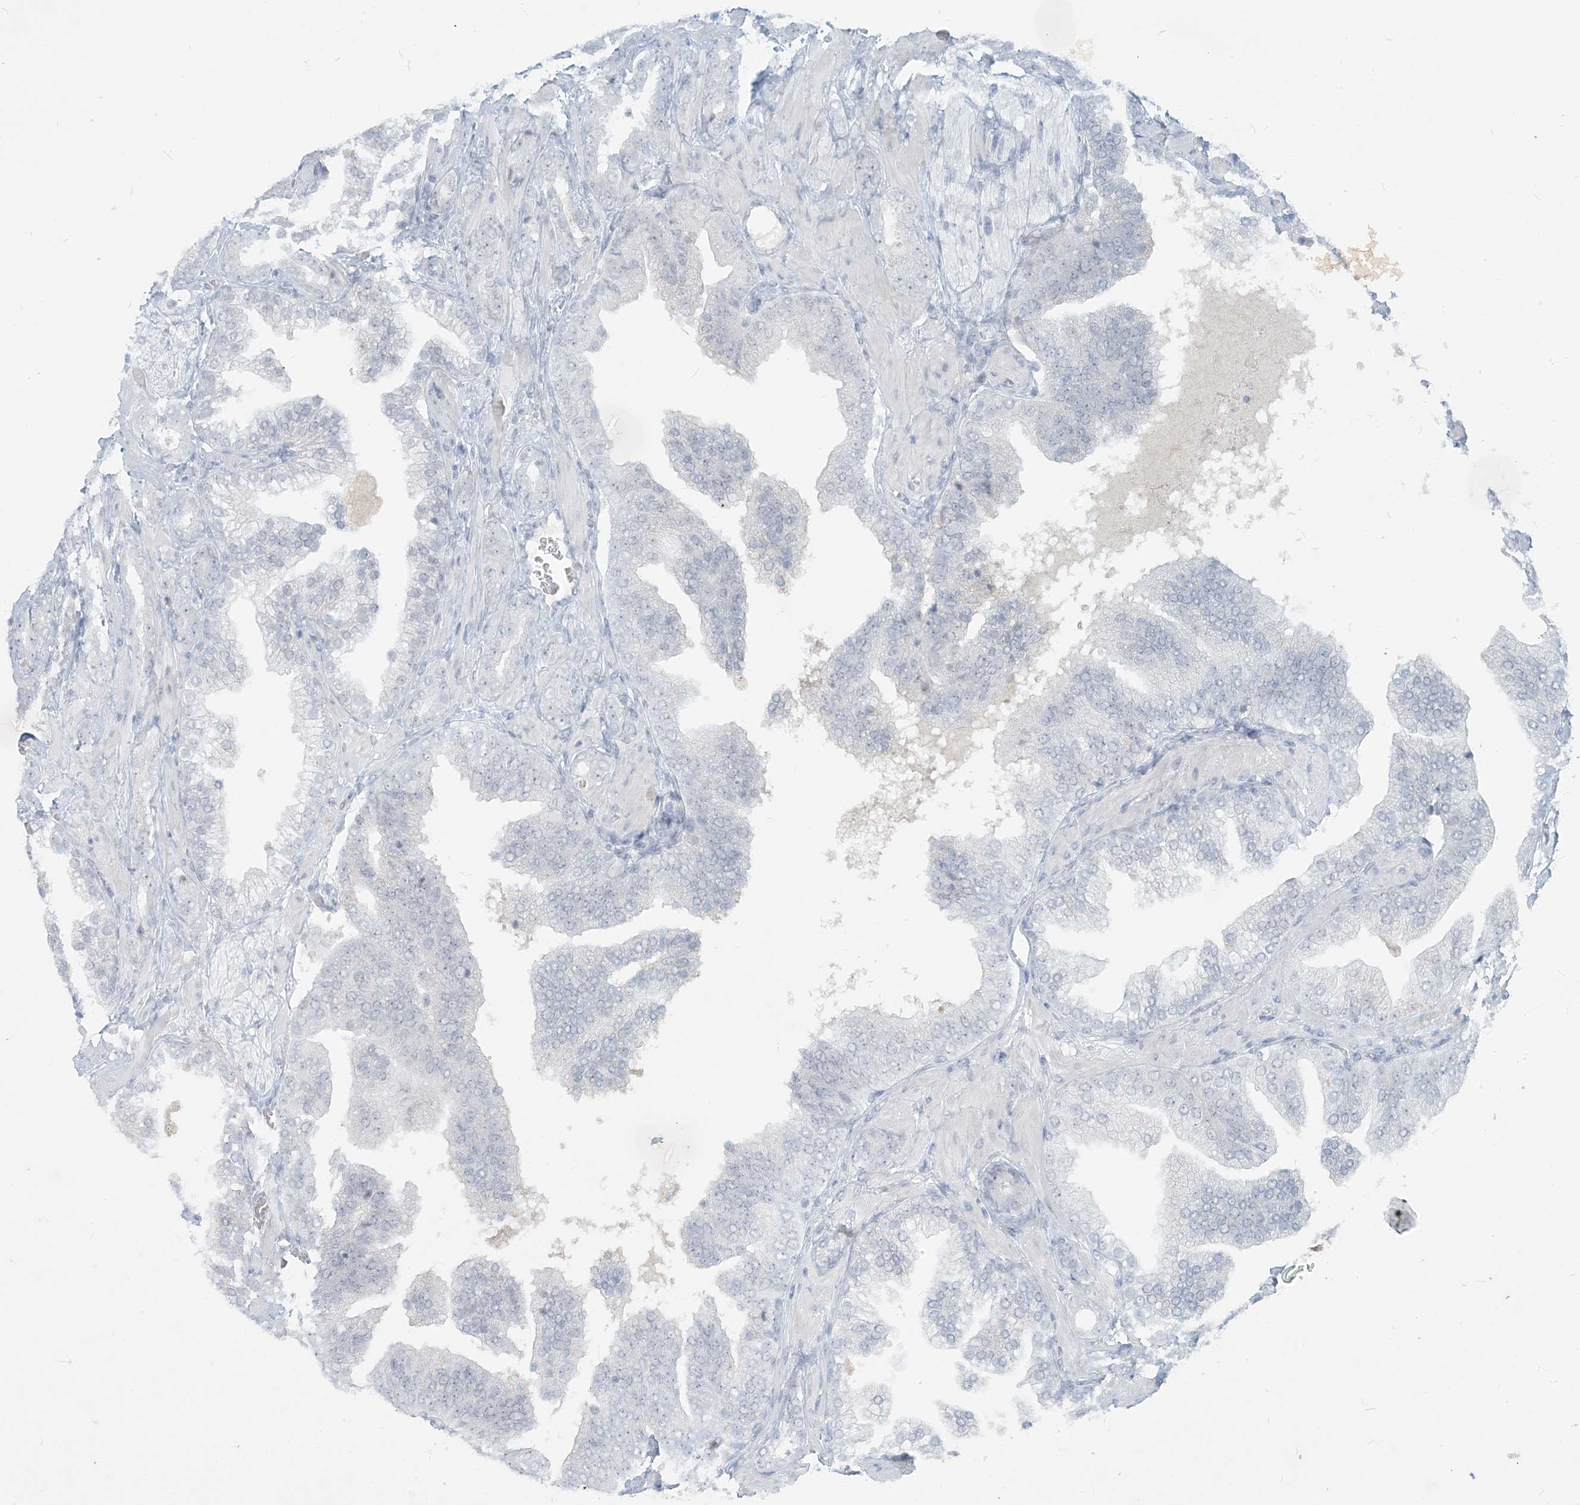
{"staining": {"intensity": "negative", "quantity": "none", "location": "none"}, "tissue": "prostate cancer", "cell_type": "Tumor cells", "image_type": "cancer", "snomed": [{"axis": "morphology", "description": "Adenocarcinoma, High grade"}, {"axis": "topography", "description": "Prostate"}], "caption": "IHC of human prostate cancer shows no positivity in tumor cells.", "gene": "SCML1", "patient": {"sex": "male", "age": 58}}